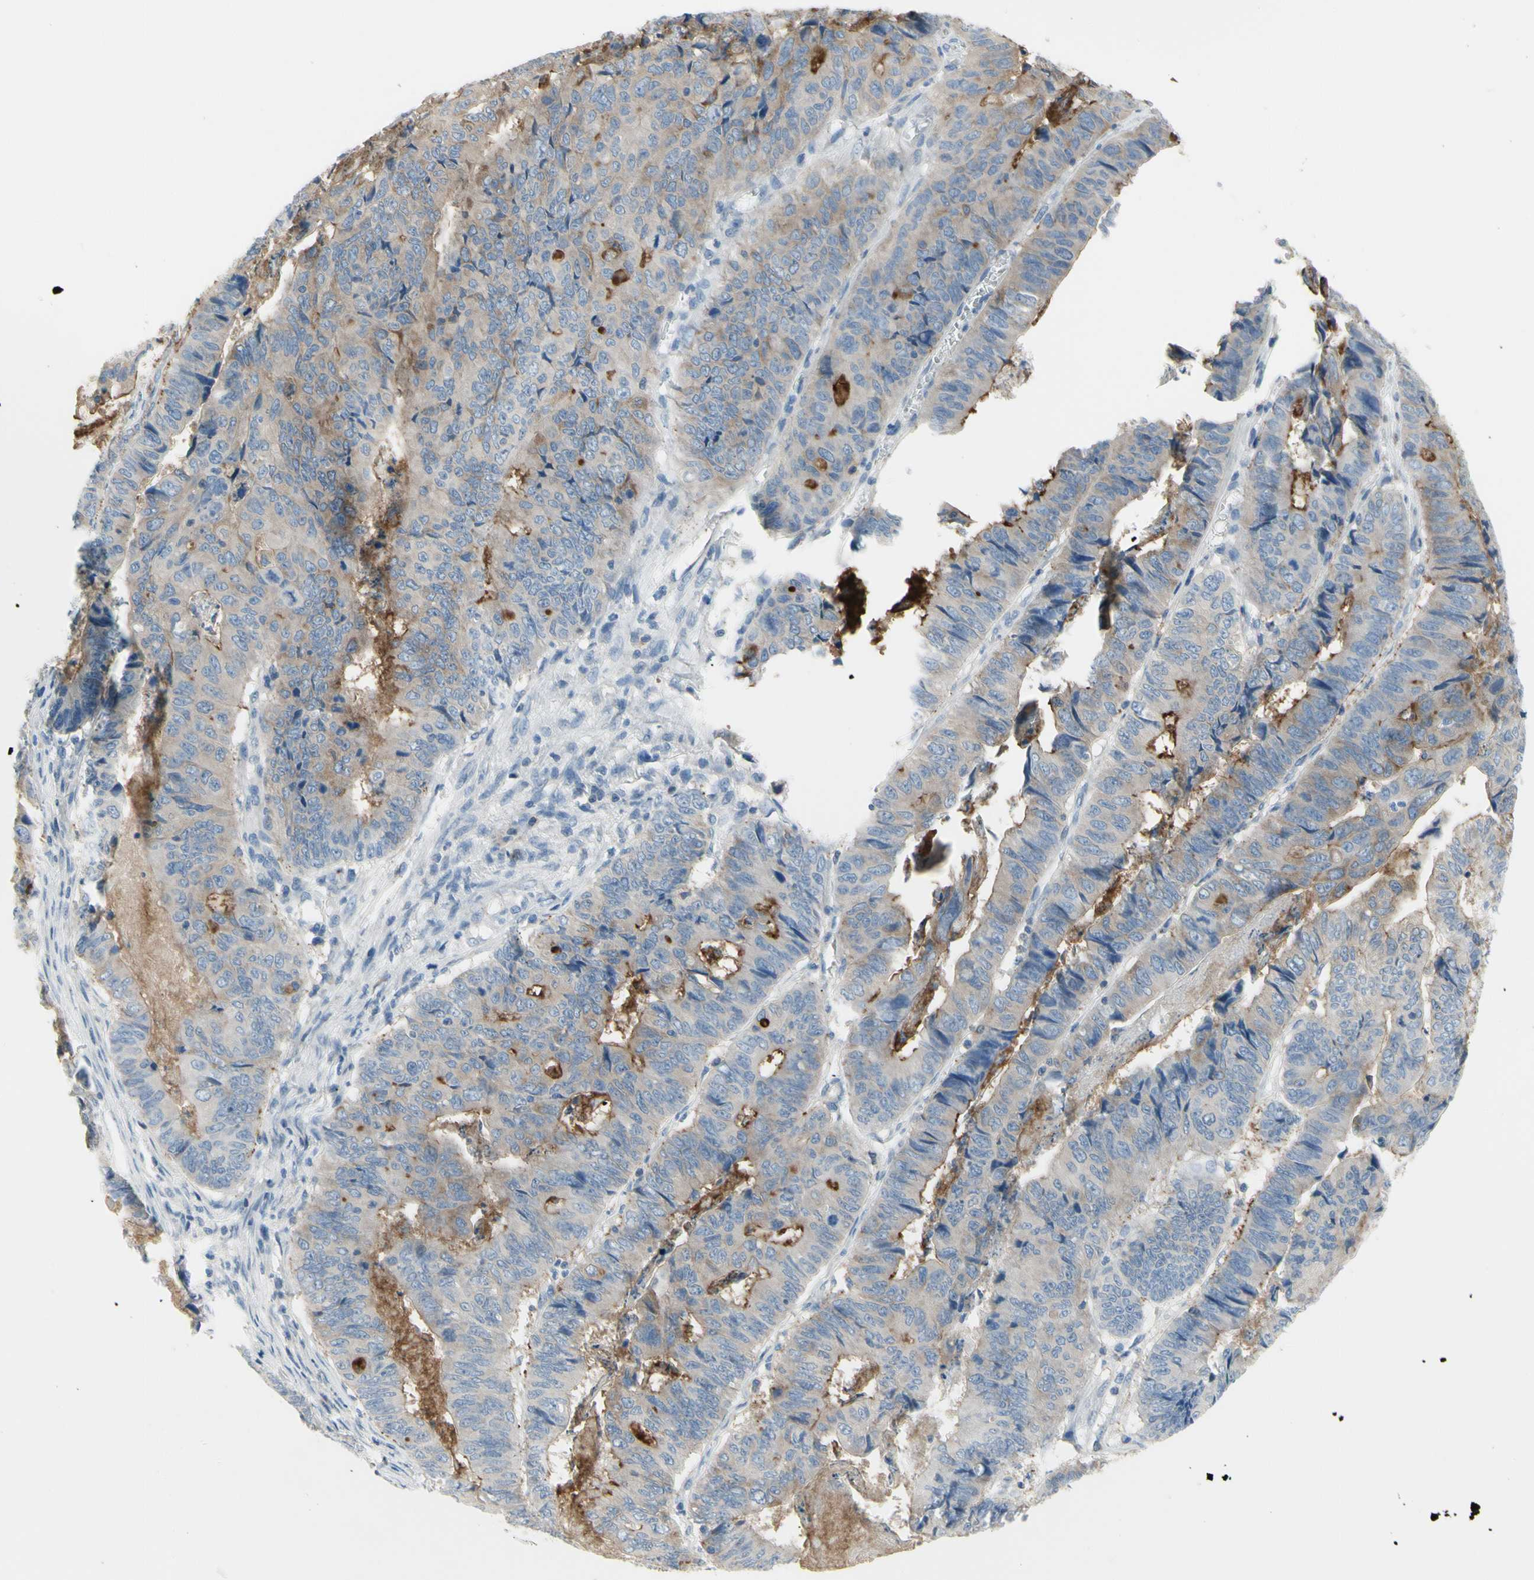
{"staining": {"intensity": "moderate", "quantity": ">75%", "location": "cytoplasmic/membranous"}, "tissue": "stomach cancer", "cell_type": "Tumor cells", "image_type": "cancer", "snomed": [{"axis": "morphology", "description": "Adenocarcinoma, NOS"}, {"axis": "topography", "description": "Stomach, lower"}], "caption": "This is a micrograph of immunohistochemistry staining of stomach cancer (adenocarcinoma), which shows moderate positivity in the cytoplasmic/membranous of tumor cells.", "gene": "MUC1", "patient": {"sex": "male", "age": 77}}